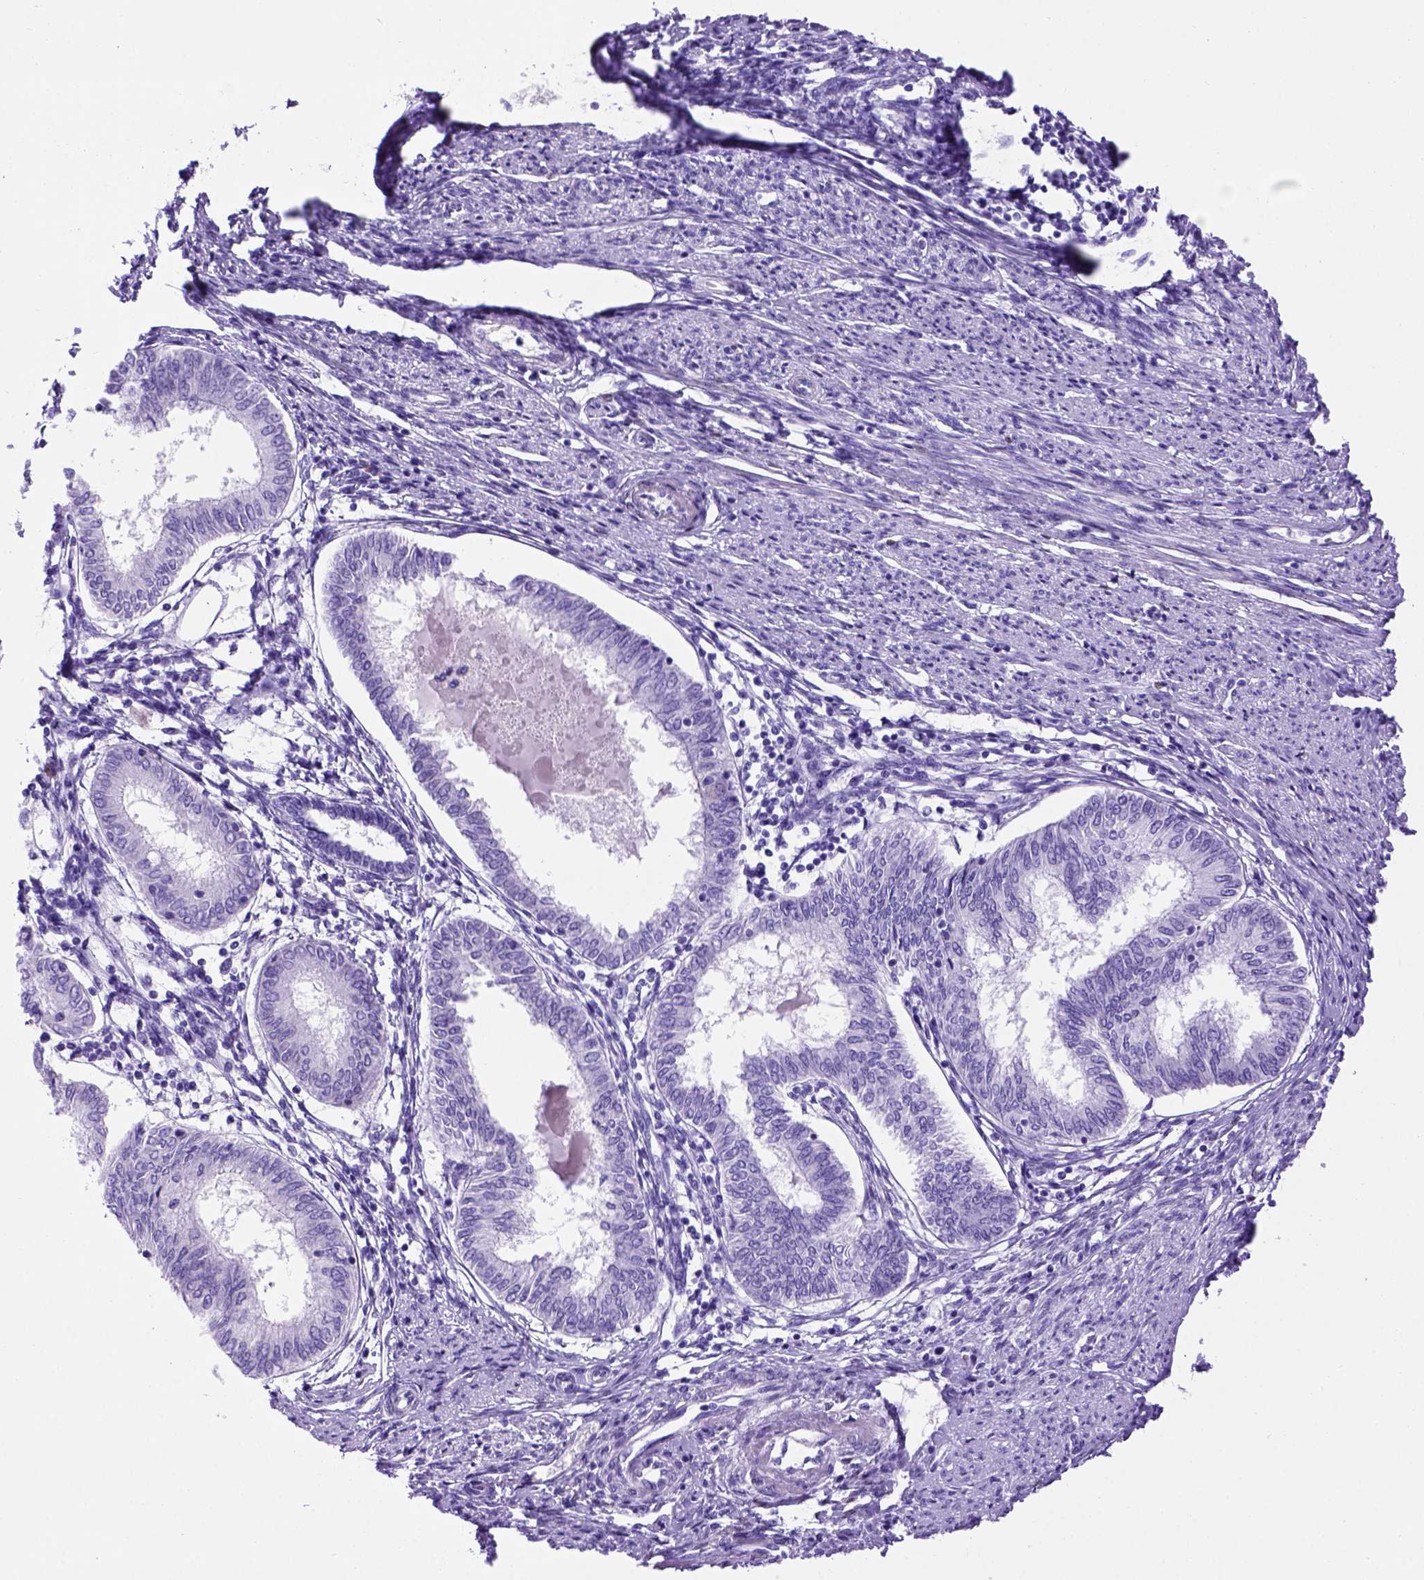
{"staining": {"intensity": "negative", "quantity": "none", "location": "none"}, "tissue": "endometrial cancer", "cell_type": "Tumor cells", "image_type": "cancer", "snomed": [{"axis": "morphology", "description": "Adenocarcinoma, NOS"}, {"axis": "topography", "description": "Endometrium"}], "caption": "Tumor cells are negative for brown protein staining in endometrial adenocarcinoma.", "gene": "MEOX2", "patient": {"sex": "female", "age": 68}}